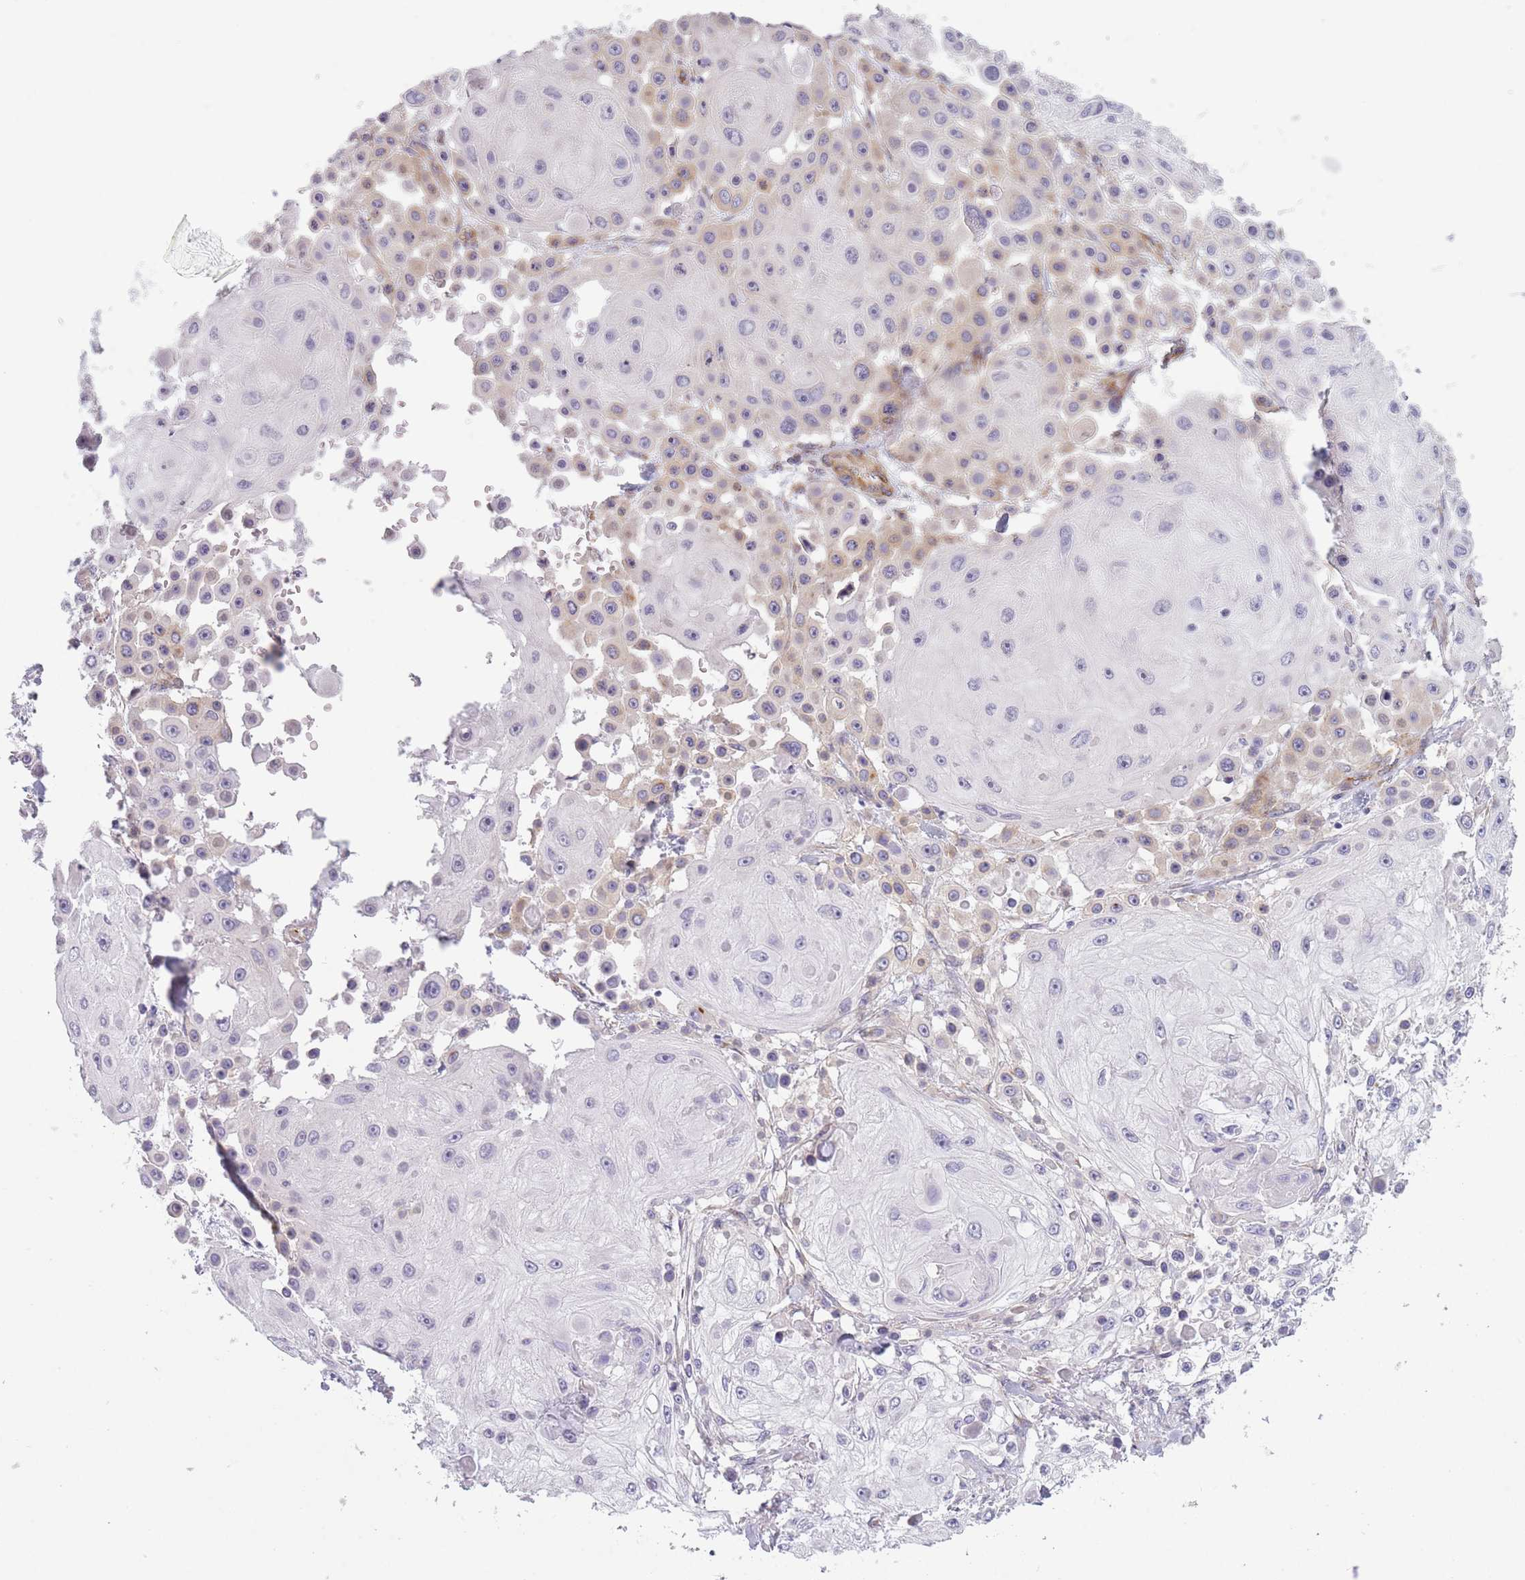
{"staining": {"intensity": "negative", "quantity": "none", "location": "none"}, "tissue": "skin cancer", "cell_type": "Tumor cells", "image_type": "cancer", "snomed": [{"axis": "morphology", "description": "Squamous cell carcinoma, NOS"}, {"axis": "topography", "description": "Skin"}], "caption": "IHC of human skin cancer (squamous cell carcinoma) reveals no positivity in tumor cells.", "gene": "OR6B3", "patient": {"sex": "male", "age": 67}}